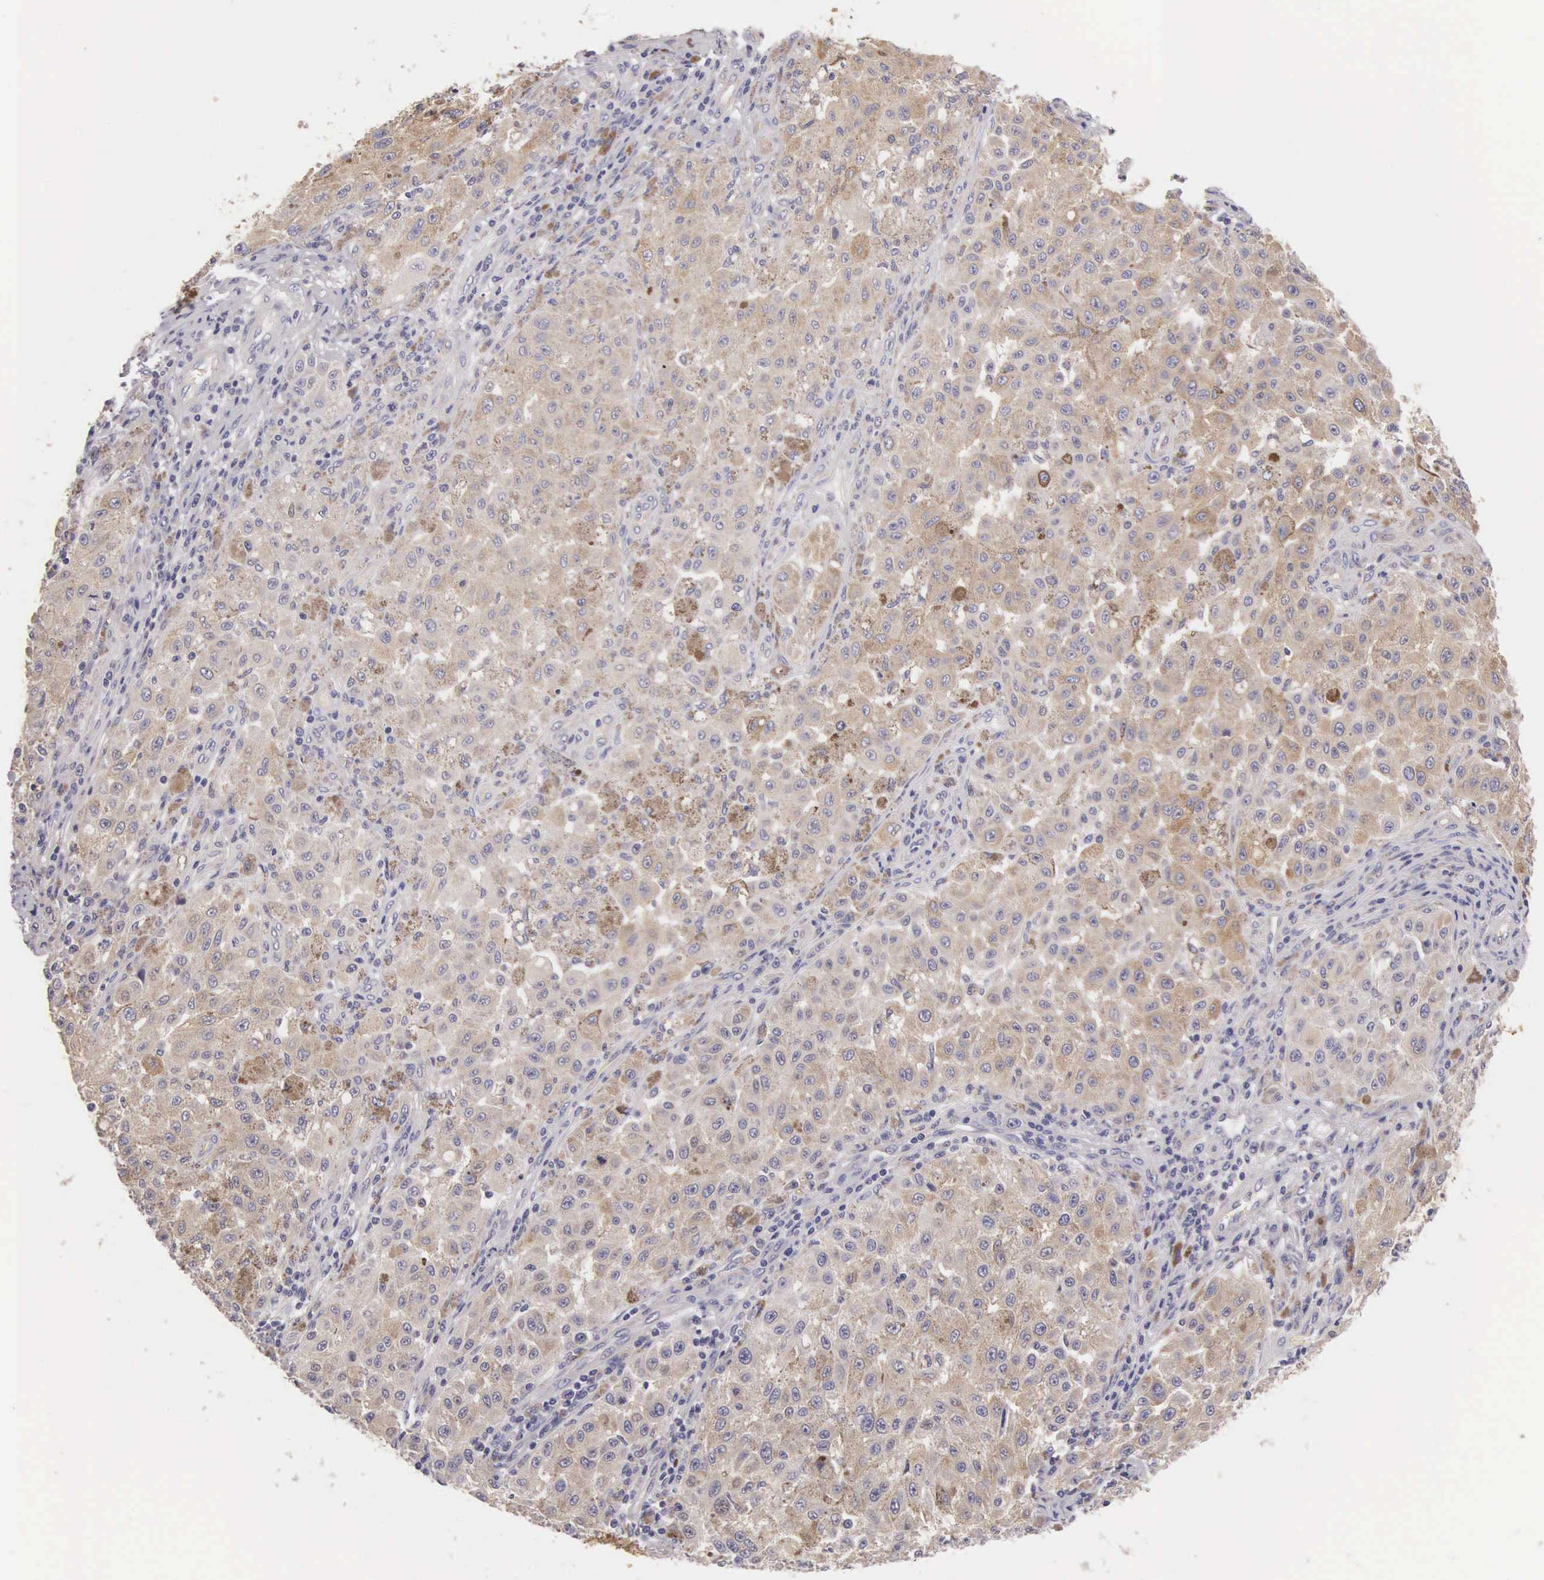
{"staining": {"intensity": "moderate", "quantity": ">75%", "location": "cytoplasmic/membranous"}, "tissue": "melanoma", "cell_type": "Tumor cells", "image_type": "cancer", "snomed": [{"axis": "morphology", "description": "Malignant melanoma, NOS"}, {"axis": "topography", "description": "Skin"}], "caption": "Immunohistochemical staining of malignant melanoma displays medium levels of moderate cytoplasmic/membranous protein expression in about >75% of tumor cells.", "gene": "OSBPL3", "patient": {"sex": "female", "age": 64}}